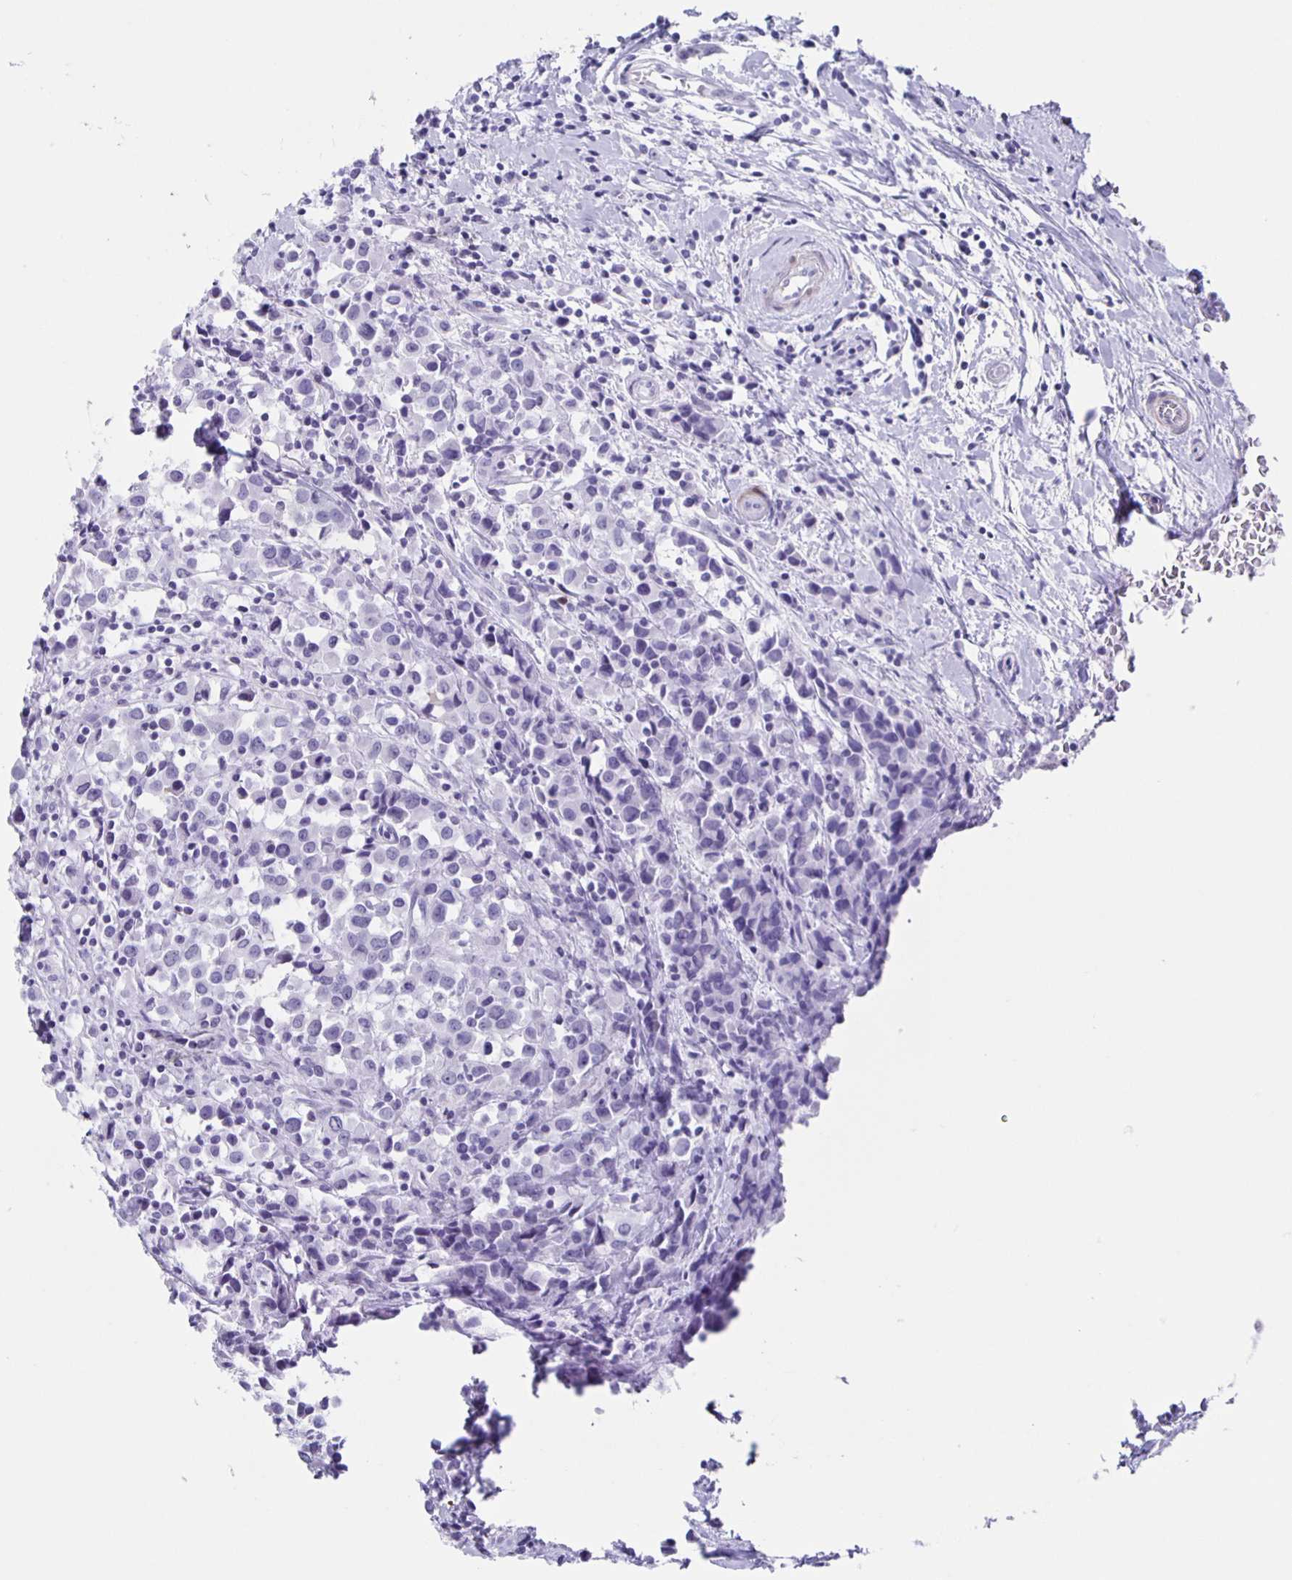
{"staining": {"intensity": "negative", "quantity": "none", "location": "none"}, "tissue": "breast cancer", "cell_type": "Tumor cells", "image_type": "cancer", "snomed": [{"axis": "morphology", "description": "Duct carcinoma"}, {"axis": "topography", "description": "Breast"}], "caption": "IHC image of neoplastic tissue: human breast cancer stained with DAB (3,3'-diaminobenzidine) exhibits no significant protein positivity in tumor cells.", "gene": "TPPP", "patient": {"sex": "female", "age": 61}}